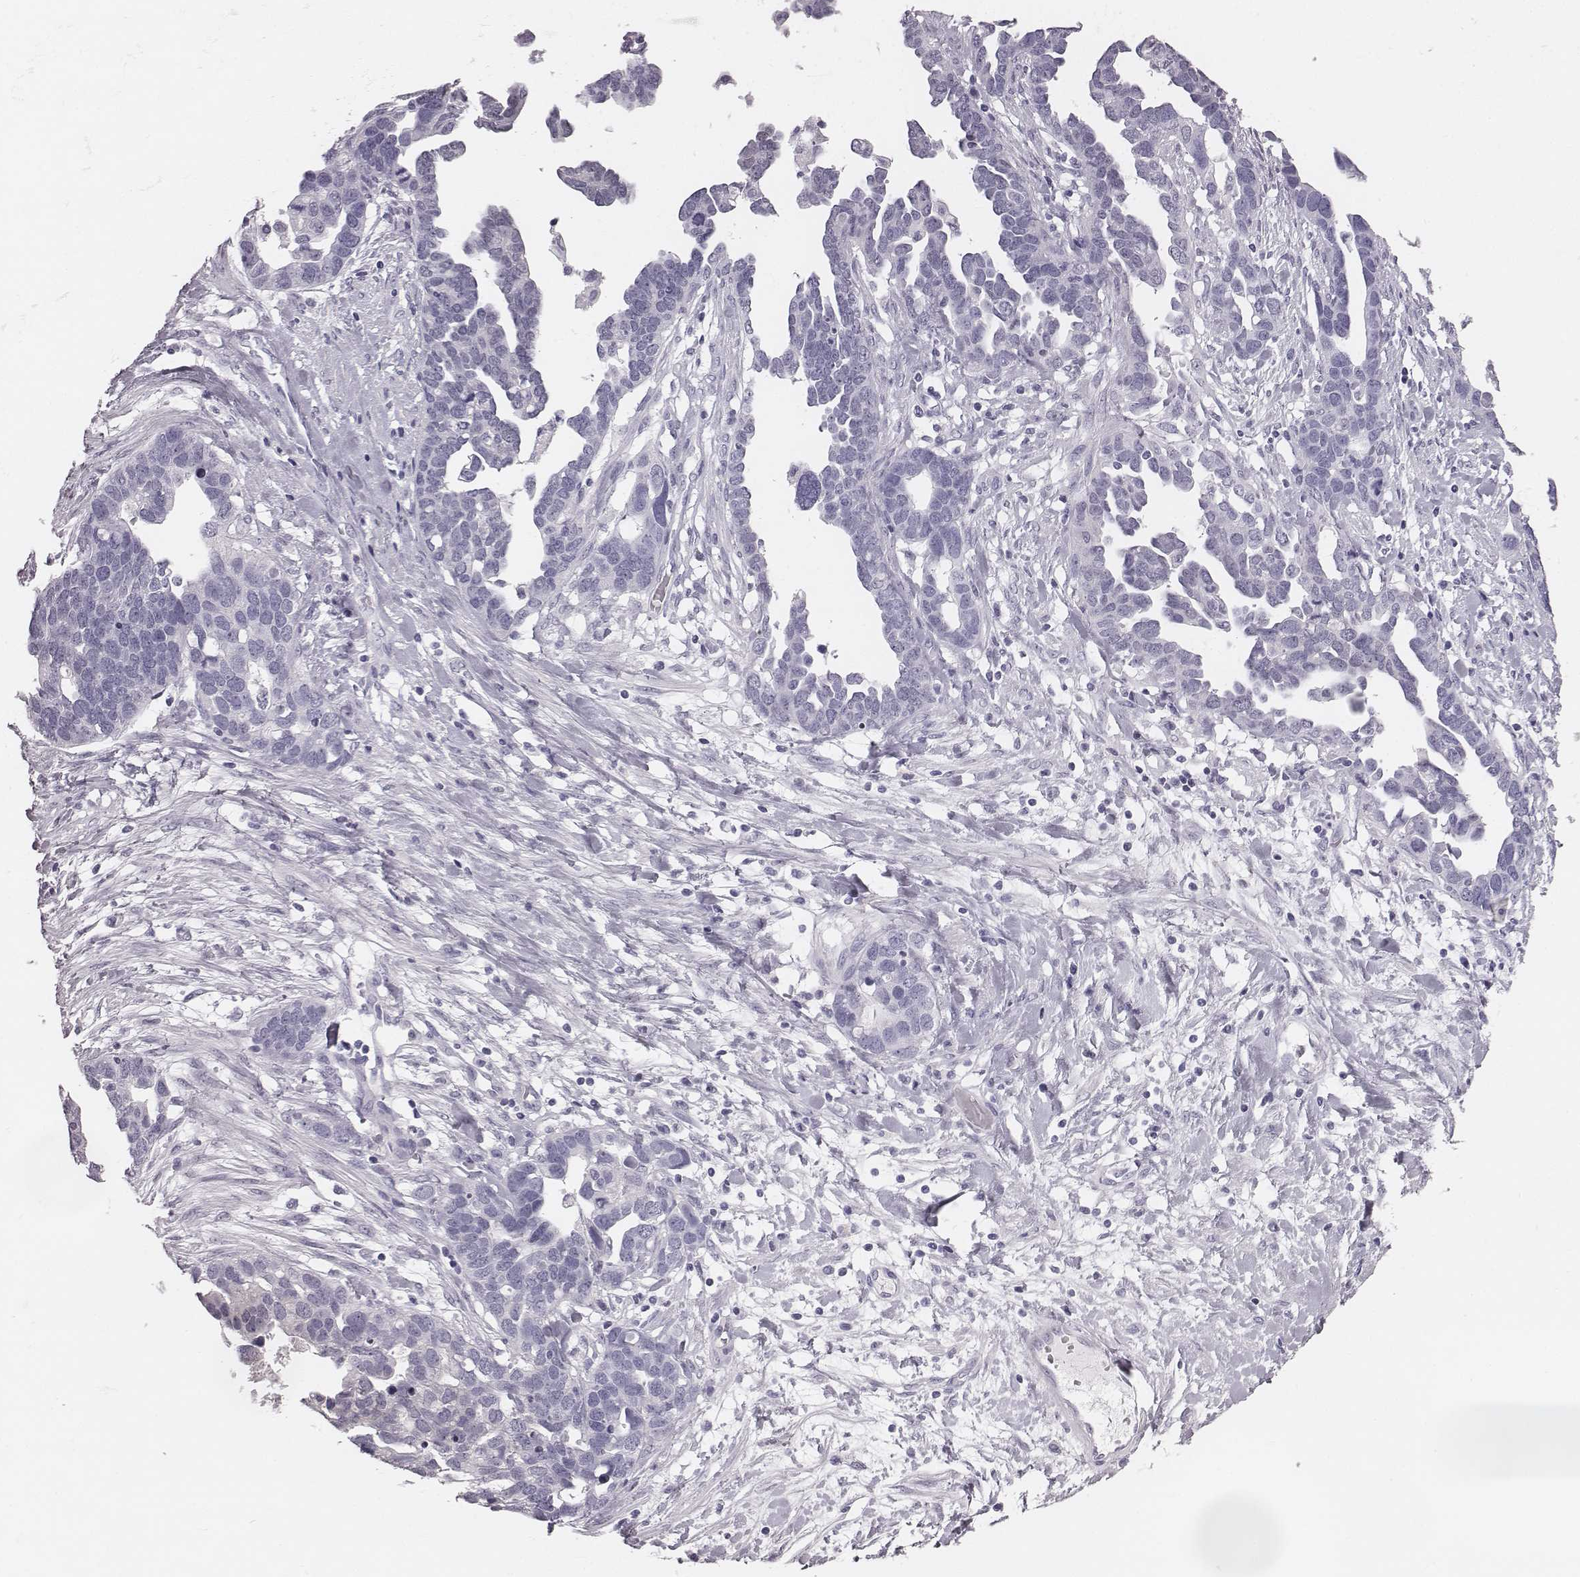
{"staining": {"intensity": "negative", "quantity": "none", "location": "none"}, "tissue": "ovarian cancer", "cell_type": "Tumor cells", "image_type": "cancer", "snomed": [{"axis": "morphology", "description": "Cystadenocarcinoma, serous, NOS"}, {"axis": "topography", "description": "Ovary"}], "caption": "There is no significant positivity in tumor cells of ovarian cancer.", "gene": "CSH1", "patient": {"sex": "female", "age": 54}}